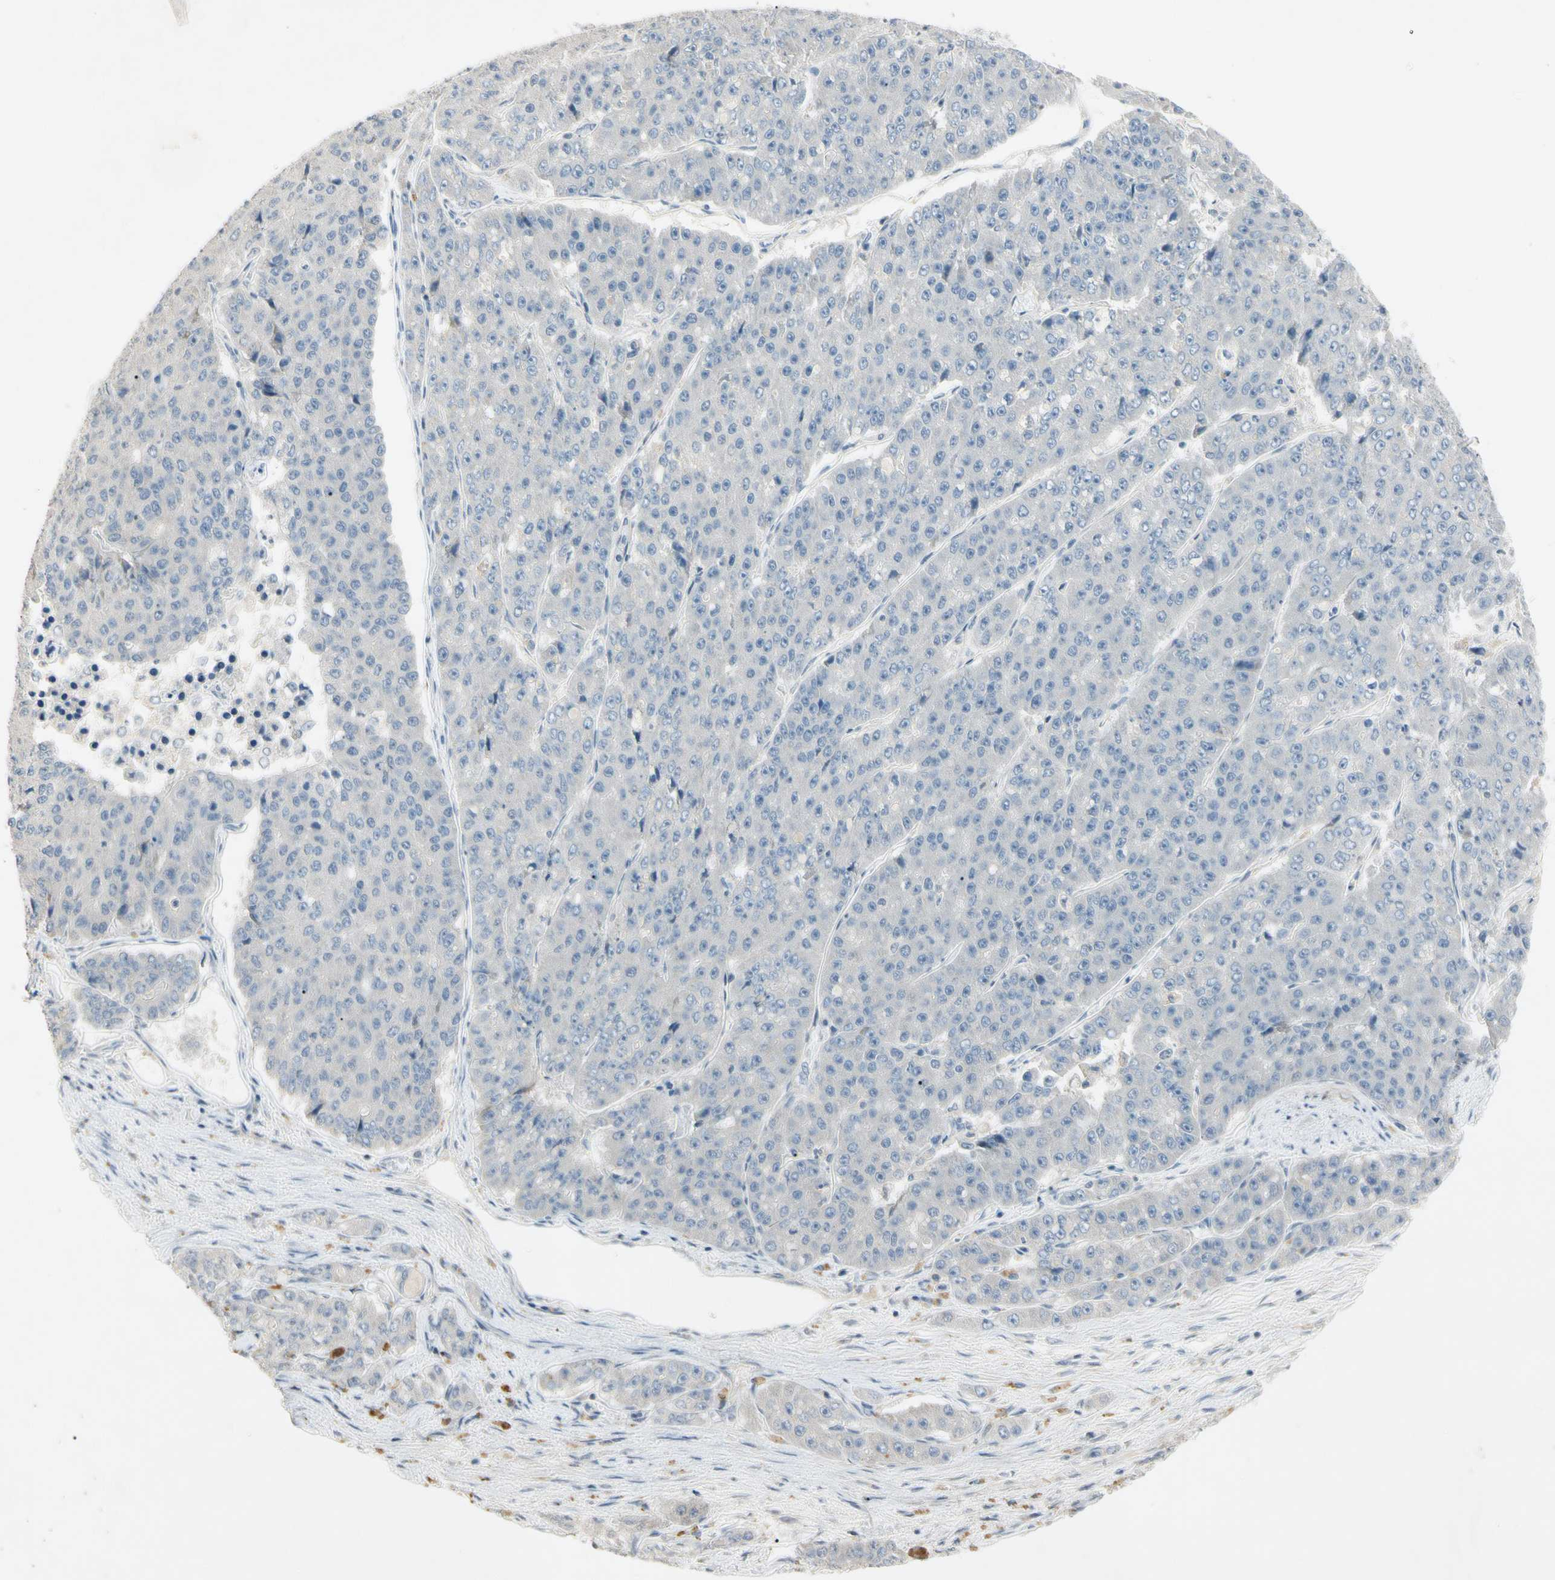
{"staining": {"intensity": "negative", "quantity": "none", "location": "none"}, "tissue": "pancreatic cancer", "cell_type": "Tumor cells", "image_type": "cancer", "snomed": [{"axis": "morphology", "description": "Adenocarcinoma, NOS"}, {"axis": "topography", "description": "Pancreas"}], "caption": "A histopathology image of adenocarcinoma (pancreatic) stained for a protein shows no brown staining in tumor cells.", "gene": "PRSS21", "patient": {"sex": "male", "age": 50}}